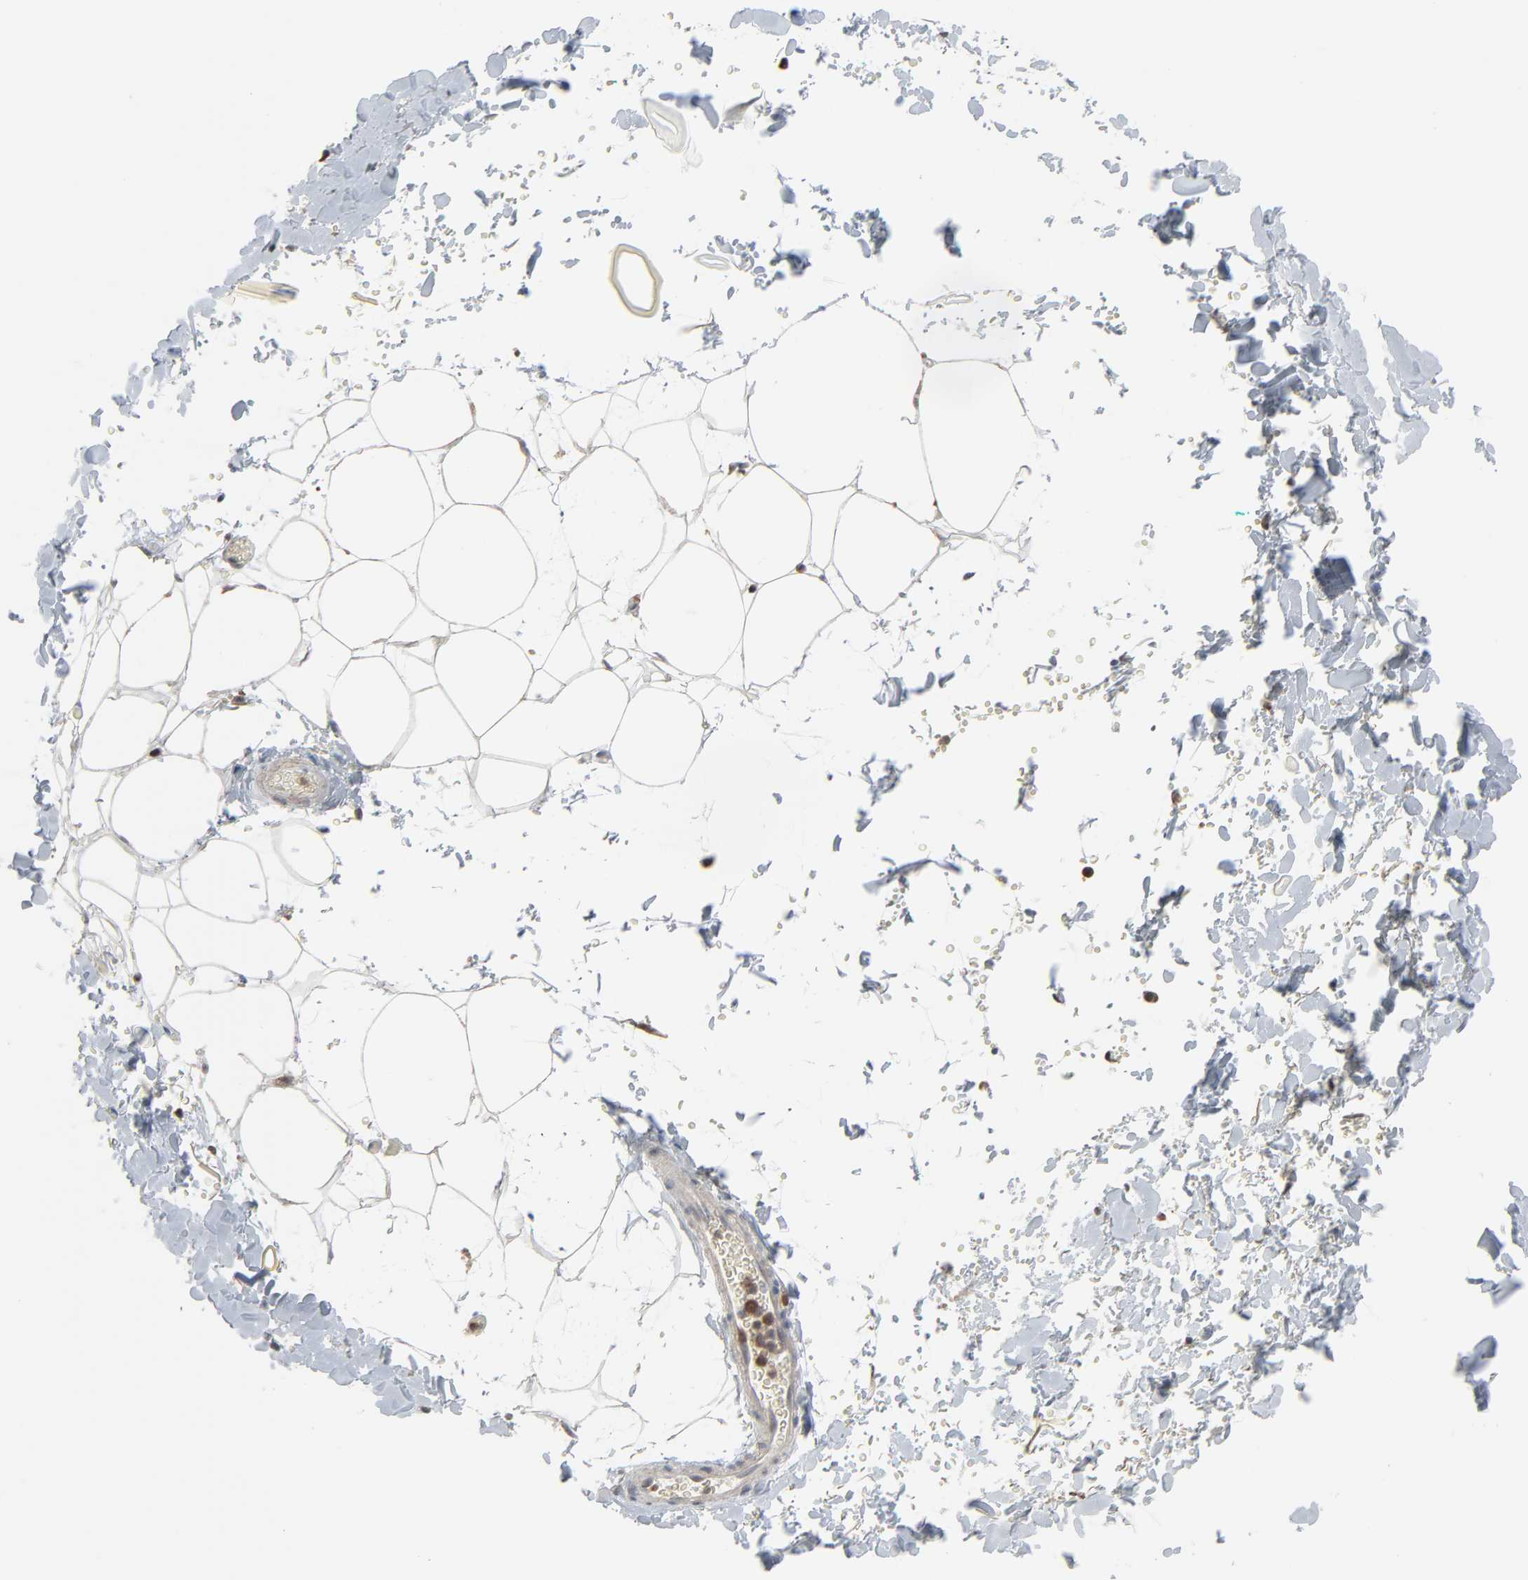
{"staining": {"intensity": "weak", "quantity": ">75%", "location": "cytoplasmic/membranous"}, "tissue": "adipose tissue", "cell_type": "Adipocytes", "image_type": "normal", "snomed": [{"axis": "morphology", "description": "Normal tissue, NOS"}, {"axis": "topography", "description": "Soft tissue"}], "caption": "This photomicrograph exhibits normal adipose tissue stained with immunohistochemistry (IHC) to label a protein in brown. The cytoplasmic/membranous of adipocytes show weak positivity for the protein. Nuclei are counter-stained blue.", "gene": "DOCK8", "patient": {"sex": "male", "age": 72}}